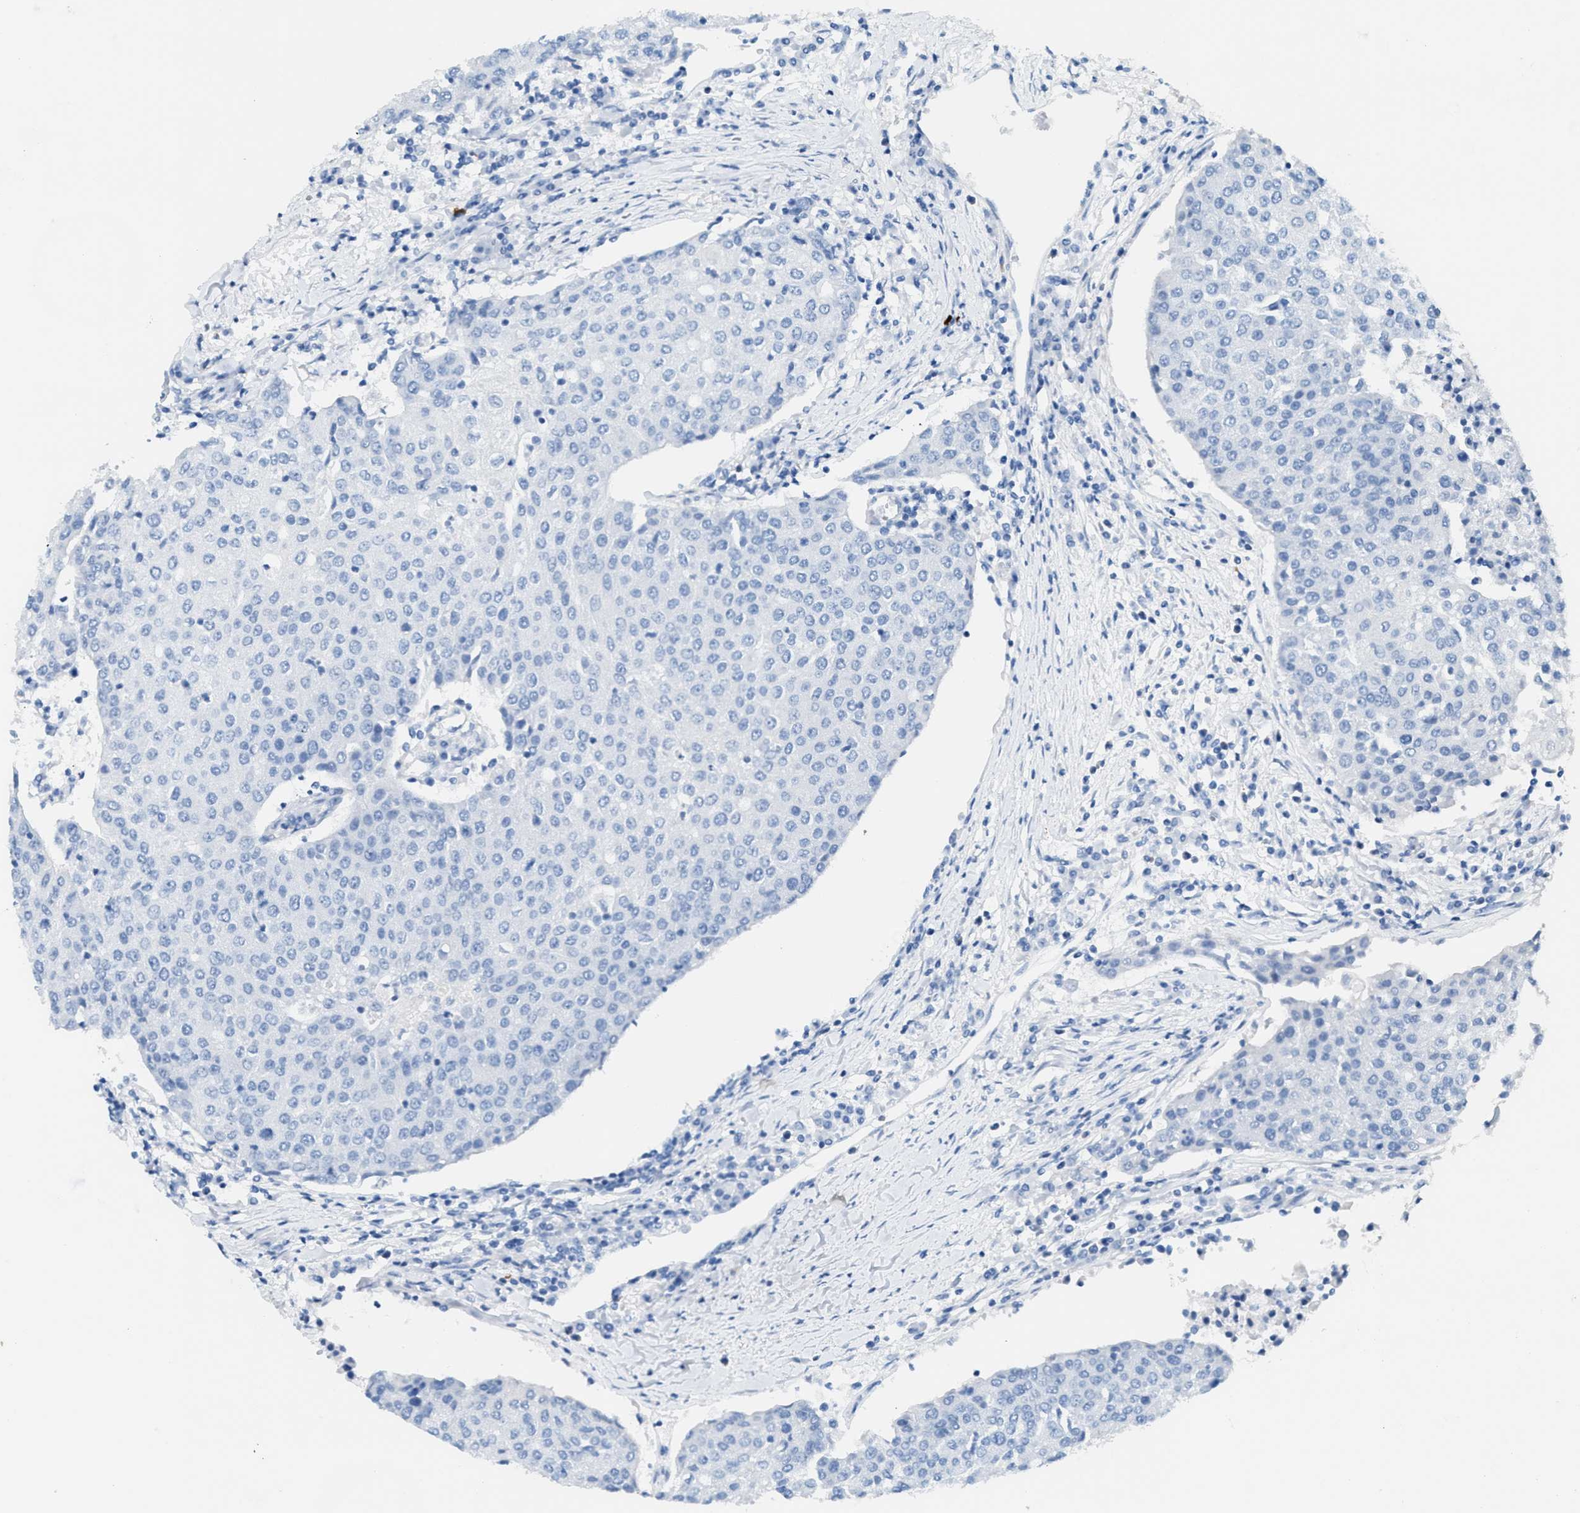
{"staining": {"intensity": "negative", "quantity": "none", "location": "none"}, "tissue": "urothelial cancer", "cell_type": "Tumor cells", "image_type": "cancer", "snomed": [{"axis": "morphology", "description": "Urothelial carcinoma, High grade"}, {"axis": "topography", "description": "Urinary bladder"}], "caption": "This micrograph is of high-grade urothelial carcinoma stained with IHC to label a protein in brown with the nuclei are counter-stained blue. There is no staining in tumor cells.", "gene": "MPP3", "patient": {"sex": "female", "age": 85}}